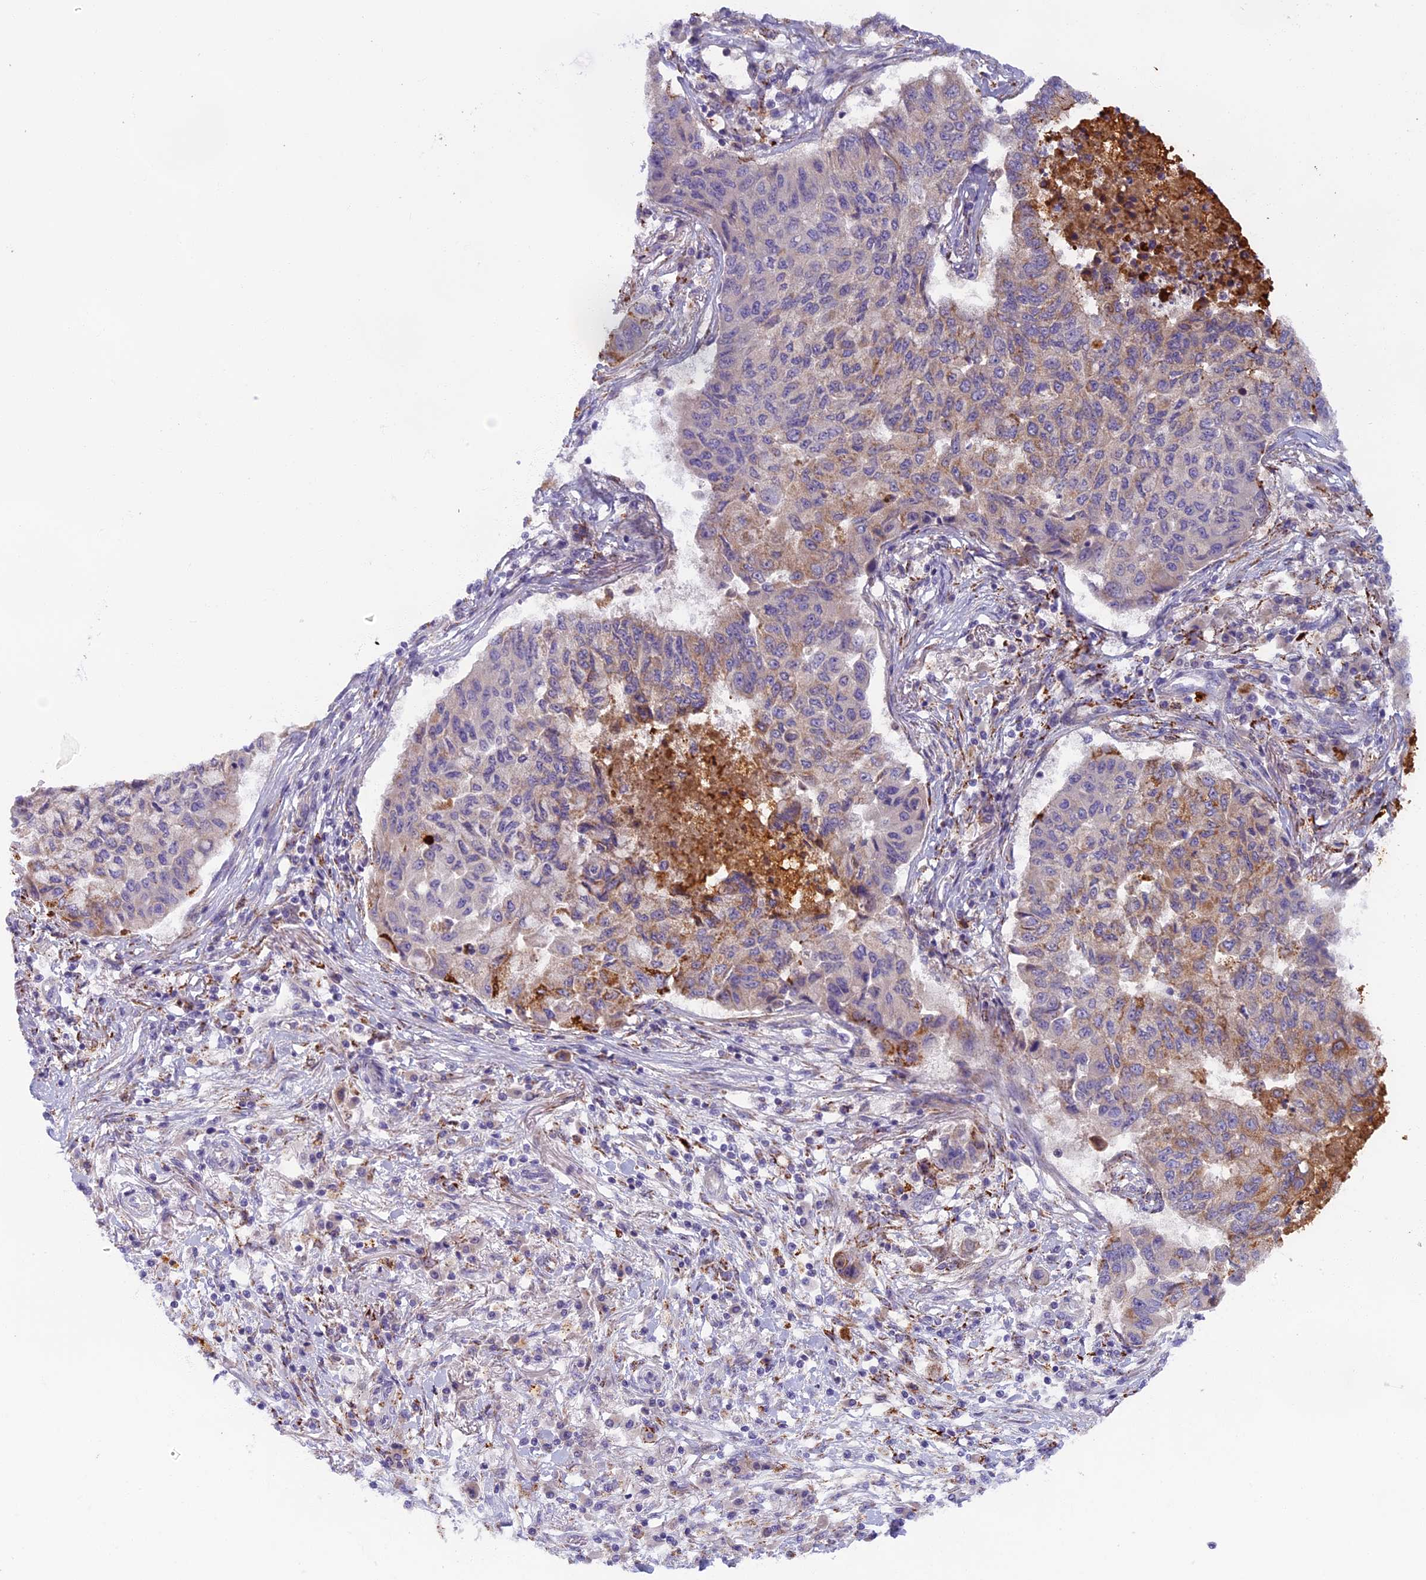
{"staining": {"intensity": "moderate", "quantity": "<25%", "location": "cytoplasmic/membranous"}, "tissue": "lung cancer", "cell_type": "Tumor cells", "image_type": "cancer", "snomed": [{"axis": "morphology", "description": "Squamous cell carcinoma, NOS"}, {"axis": "topography", "description": "Lung"}], "caption": "Immunohistochemistry histopathology image of neoplastic tissue: human lung squamous cell carcinoma stained using immunohistochemistry displays low levels of moderate protein expression localized specifically in the cytoplasmic/membranous of tumor cells, appearing as a cytoplasmic/membranous brown color.", "gene": "SEMA7A", "patient": {"sex": "male", "age": 74}}